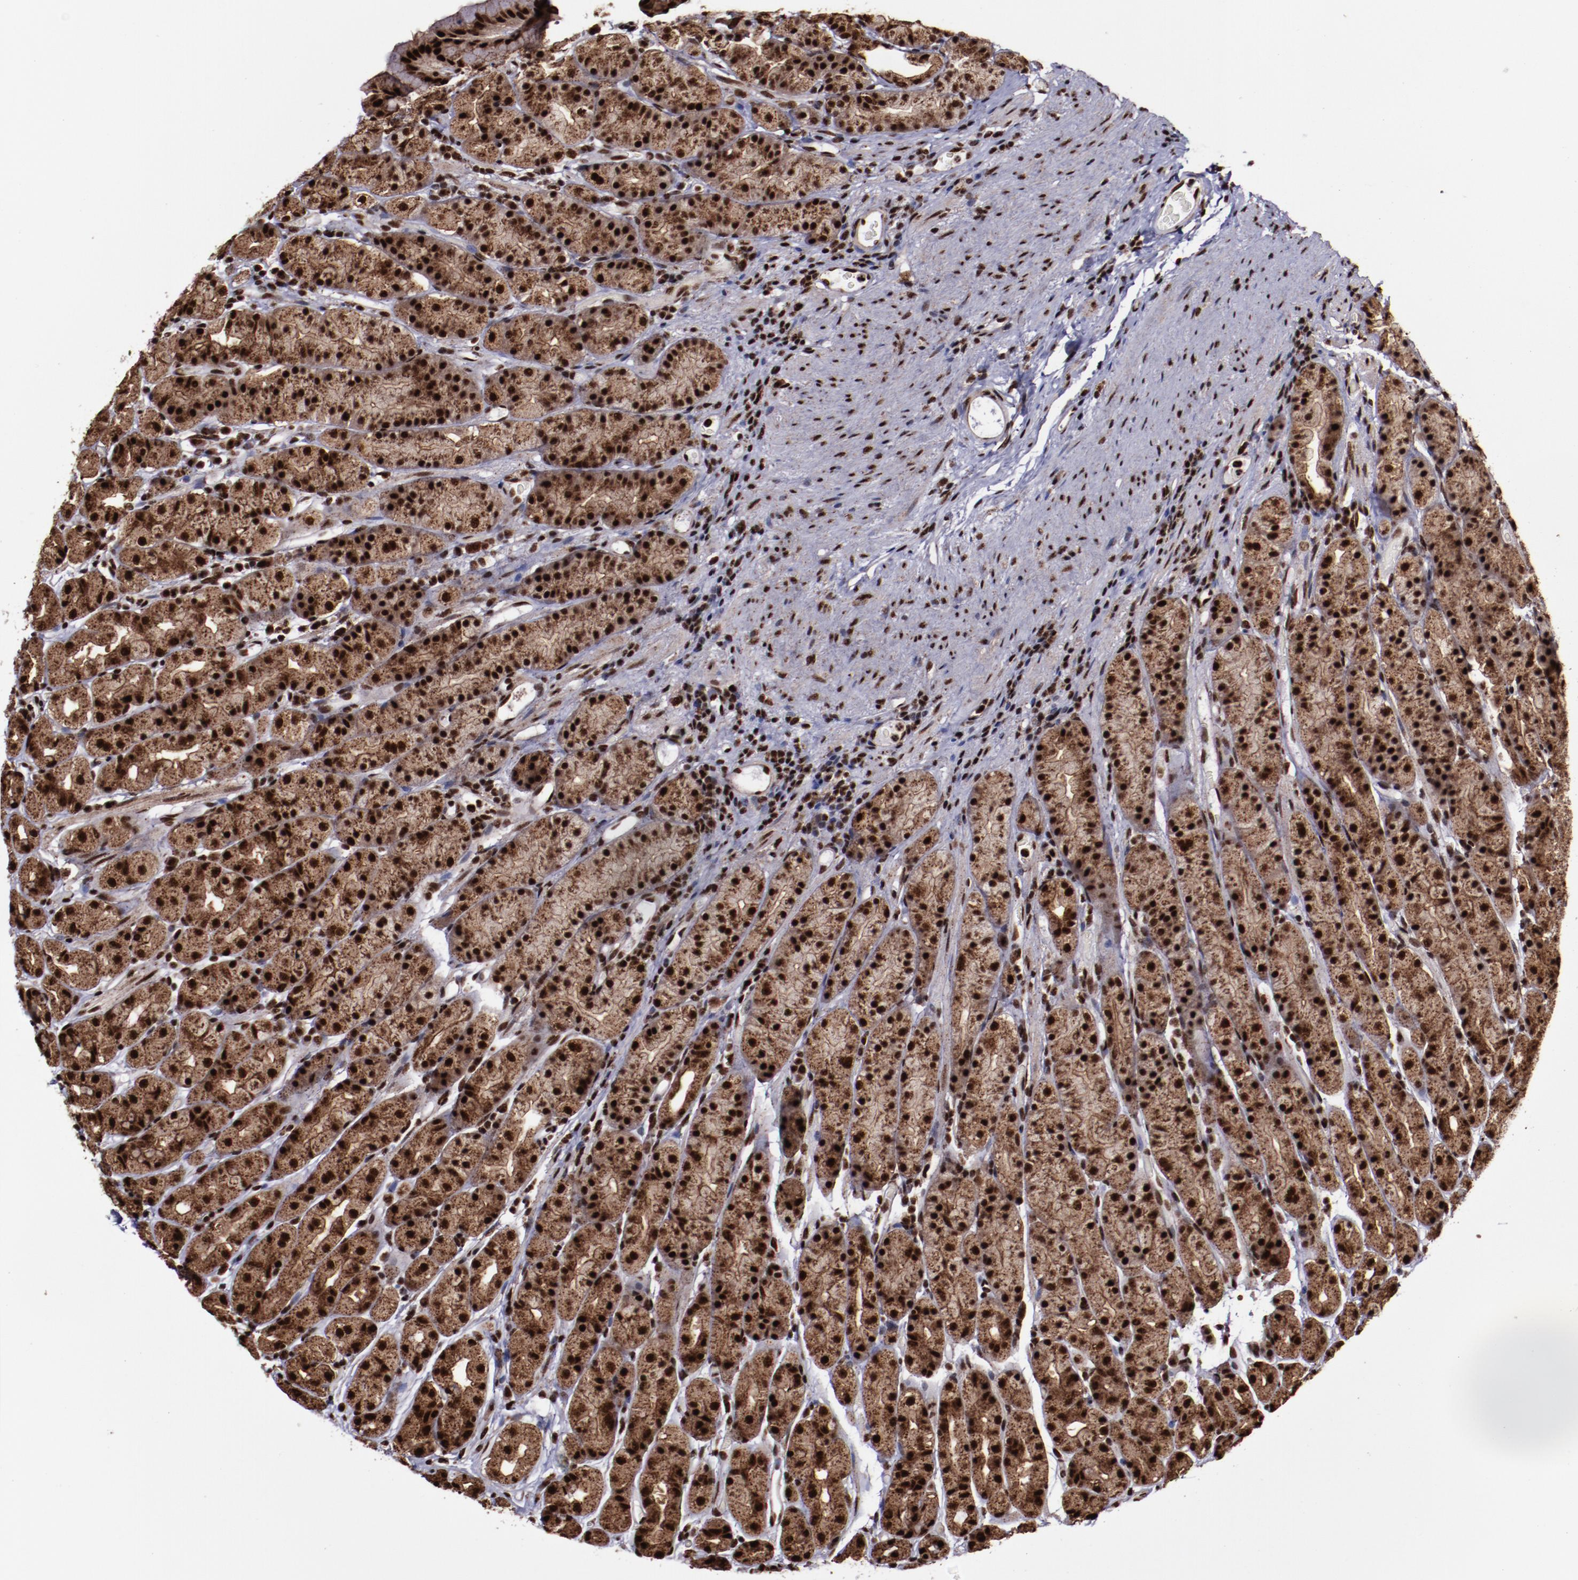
{"staining": {"intensity": "strong", "quantity": ">75%", "location": "cytoplasmic/membranous,nuclear"}, "tissue": "stomach", "cell_type": "Glandular cells", "image_type": "normal", "snomed": [{"axis": "morphology", "description": "Normal tissue, NOS"}, {"axis": "topography", "description": "Stomach, upper"}], "caption": "High-magnification brightfield microscopy of normal stomach stained with DAB (3,3'-diaminobenzidine) (brown) and counterstained with hematoxylin (blue). glandular cells exhibit strong cytoplasmic/membranous,nuclear expression is appreciated in about>75% of cells.", "gene": "SNW1", "patient": {"sex": "male", "age": 68}}